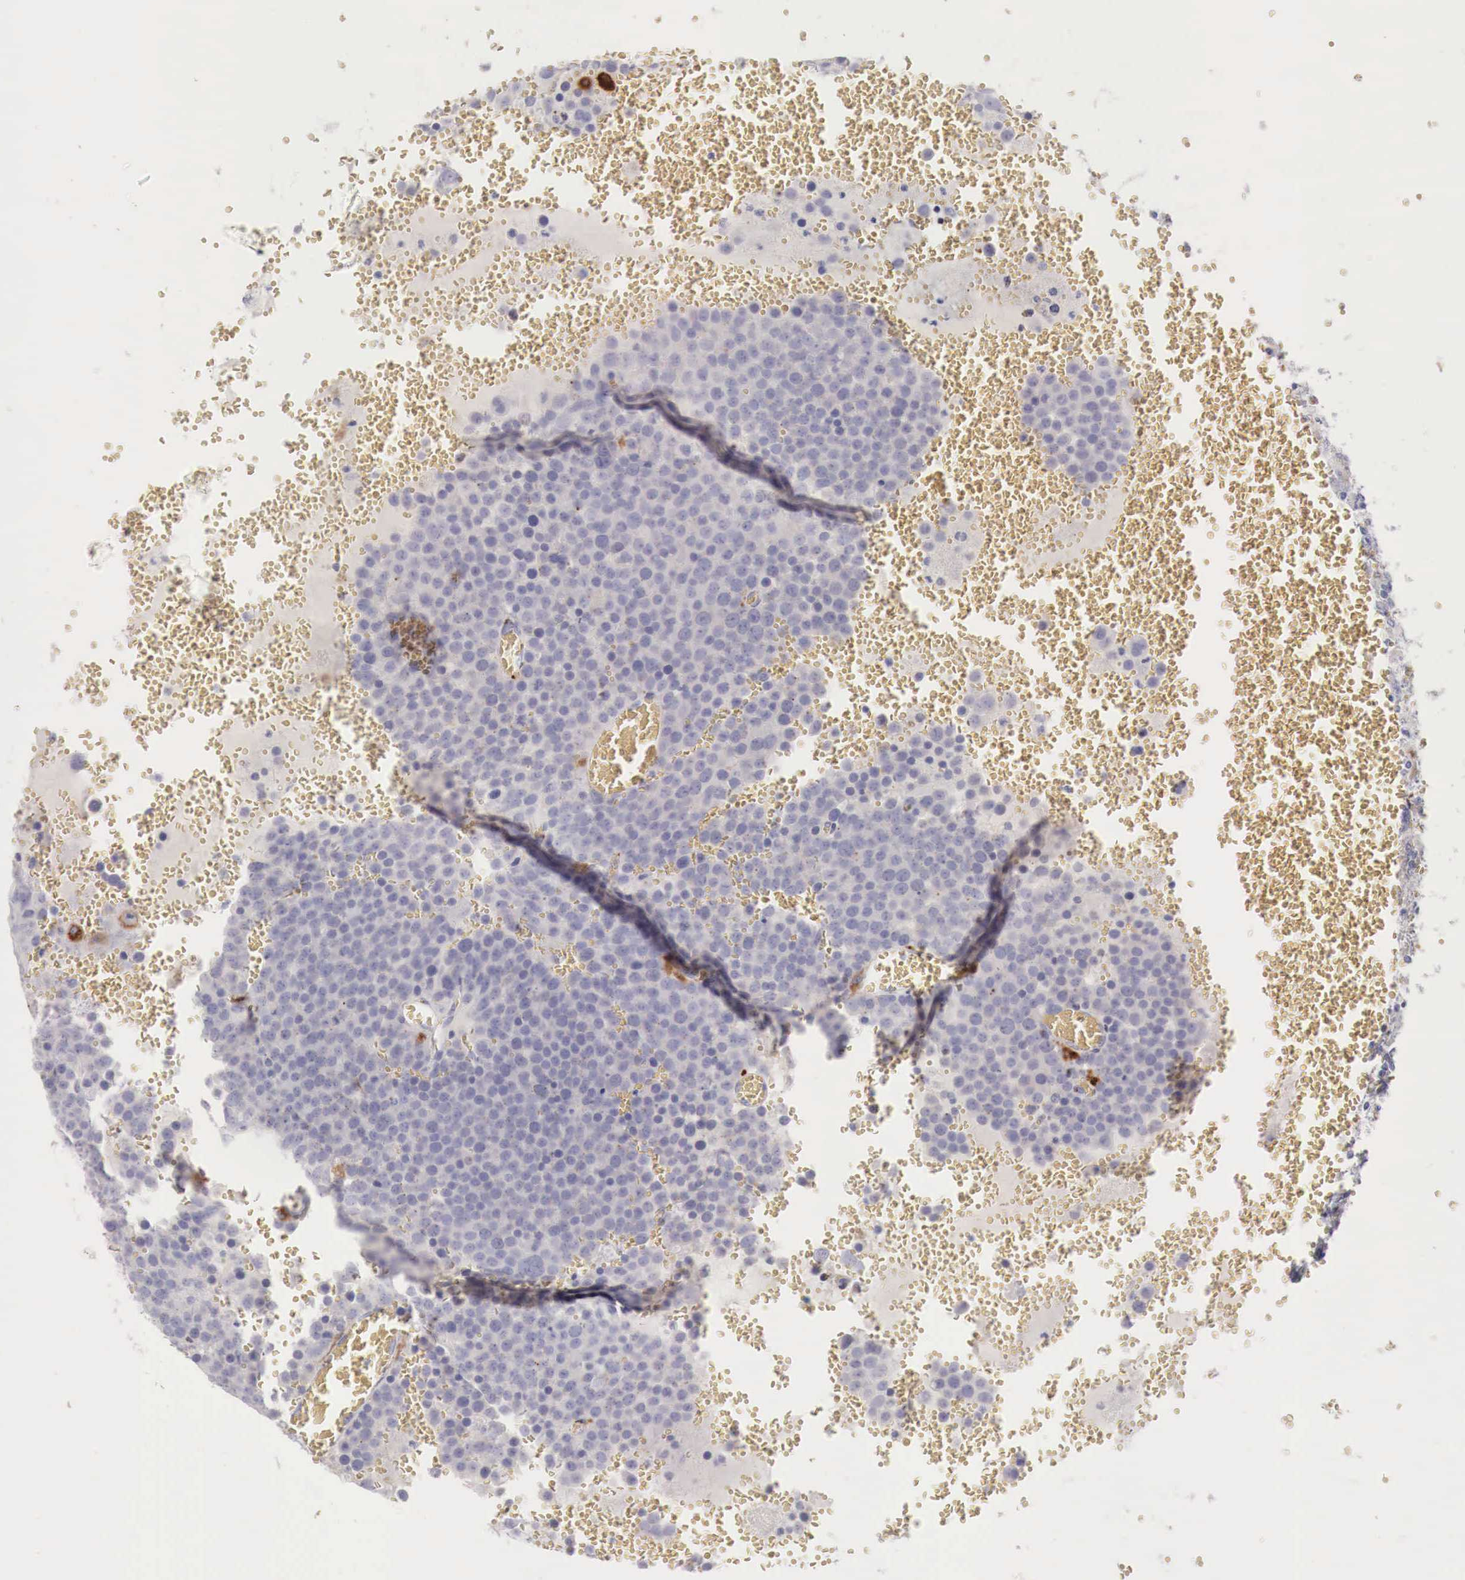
{"staining": {"intensity": "negative", "quantity": "none", "location": "none"}, "tissue": "testis cancer", "cell_type": "Tumor cells", "image_type": "cancer", "snomed": [{"axis": "morphology", "description": "Seminoma, NOS"}, {"axis": "topography", "description": "Testis"}], "caption": "The IHC photomicrograph has no significant staining in tumor cells of seminoma (testis) tissue.", "gene": "GLA", "patient": {"sex": "male", "age": 71}}